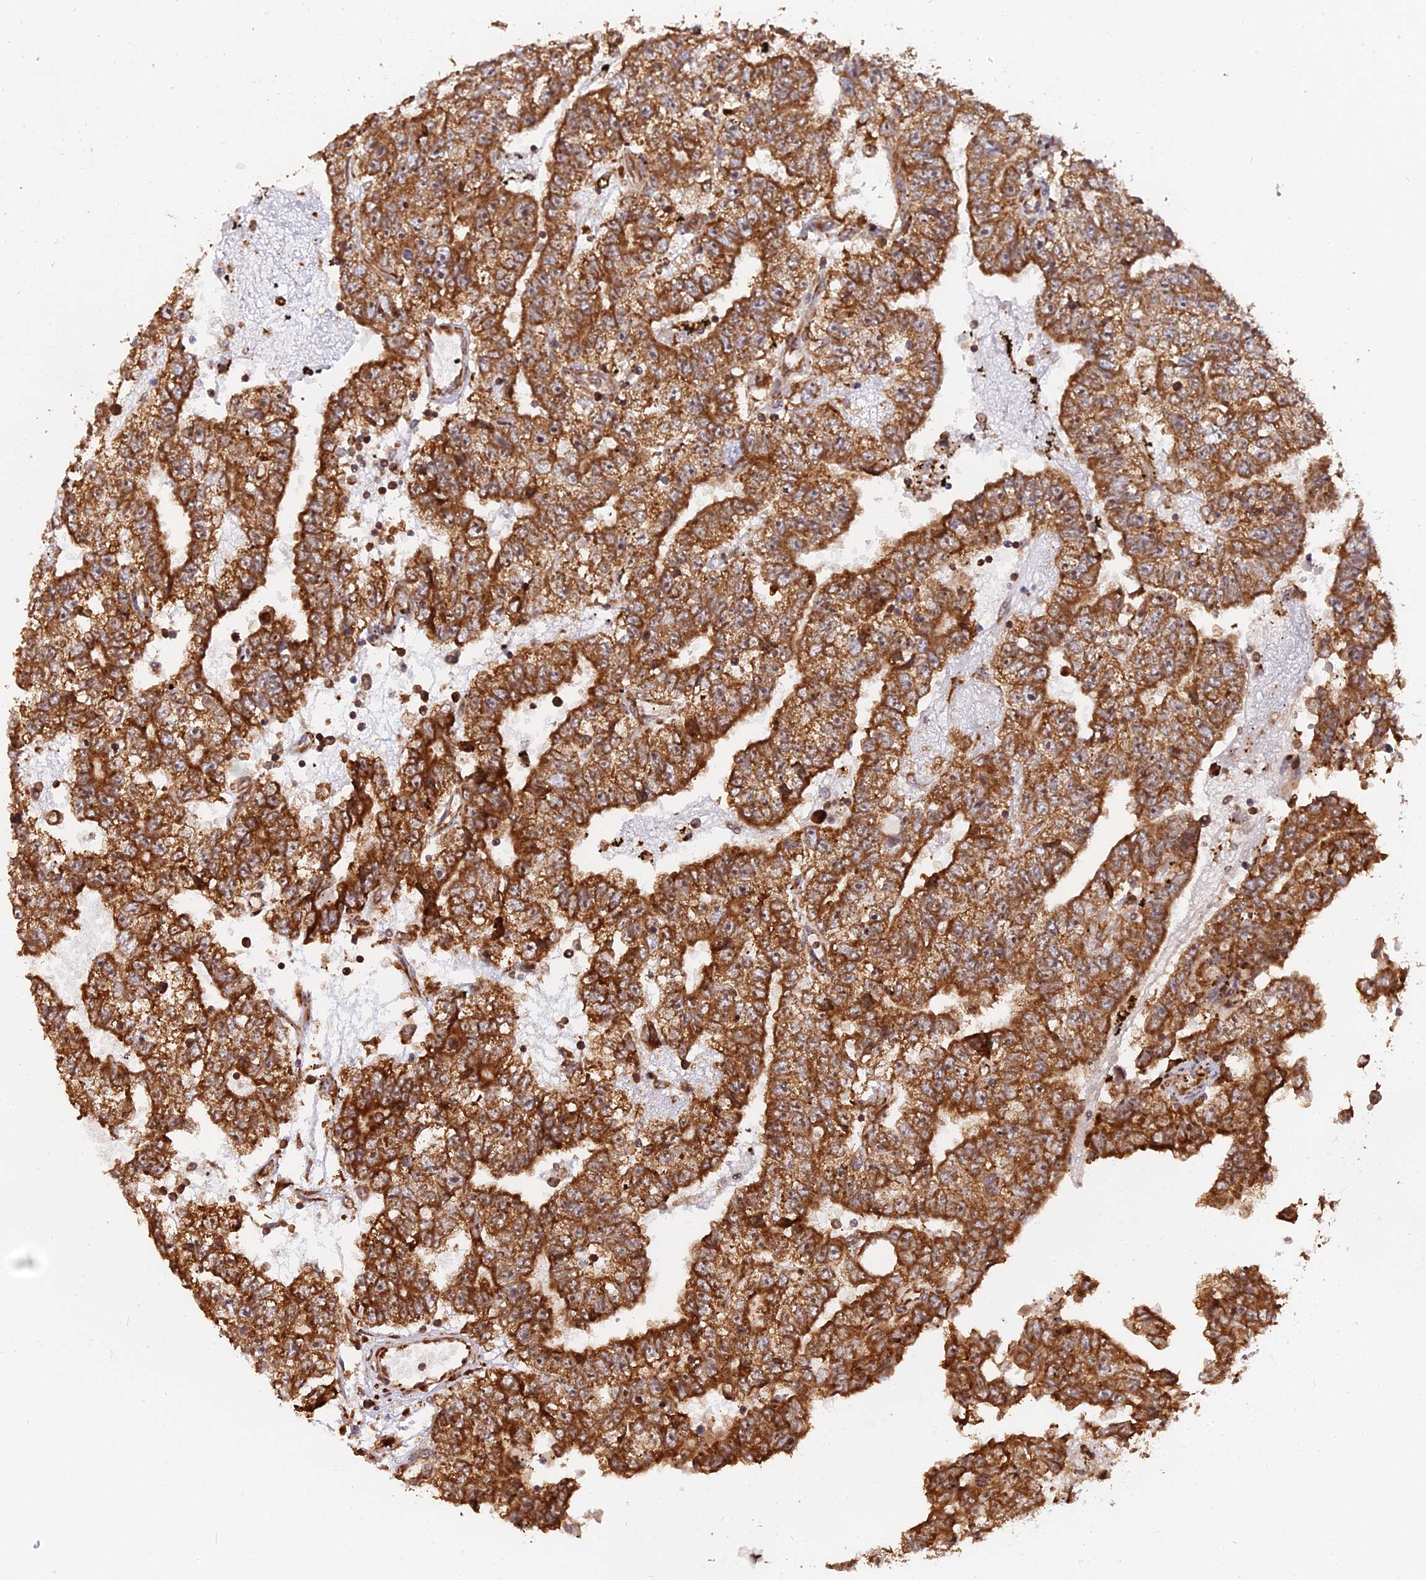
{"staining": {"intensity": "strong", "quantity": ">75%", "location": "cytoplasmic/membranous"}, "tissue": "testis cancer", "cell_type": "Tumor cells", "image_type": "cancer", "snomed": [{"axis": "morphology", "description": "Carcinoma, Embryonal, NOS"}, {"axis": "topography", "description": "Testis"}], "caption": "Testis cancer stained with a brown dye displays strong cytoplasmic/membranous positive staining in about >75% of tumor cells.", "gene": "RPL26", "patient": {"sex": "male", "age": 25}}